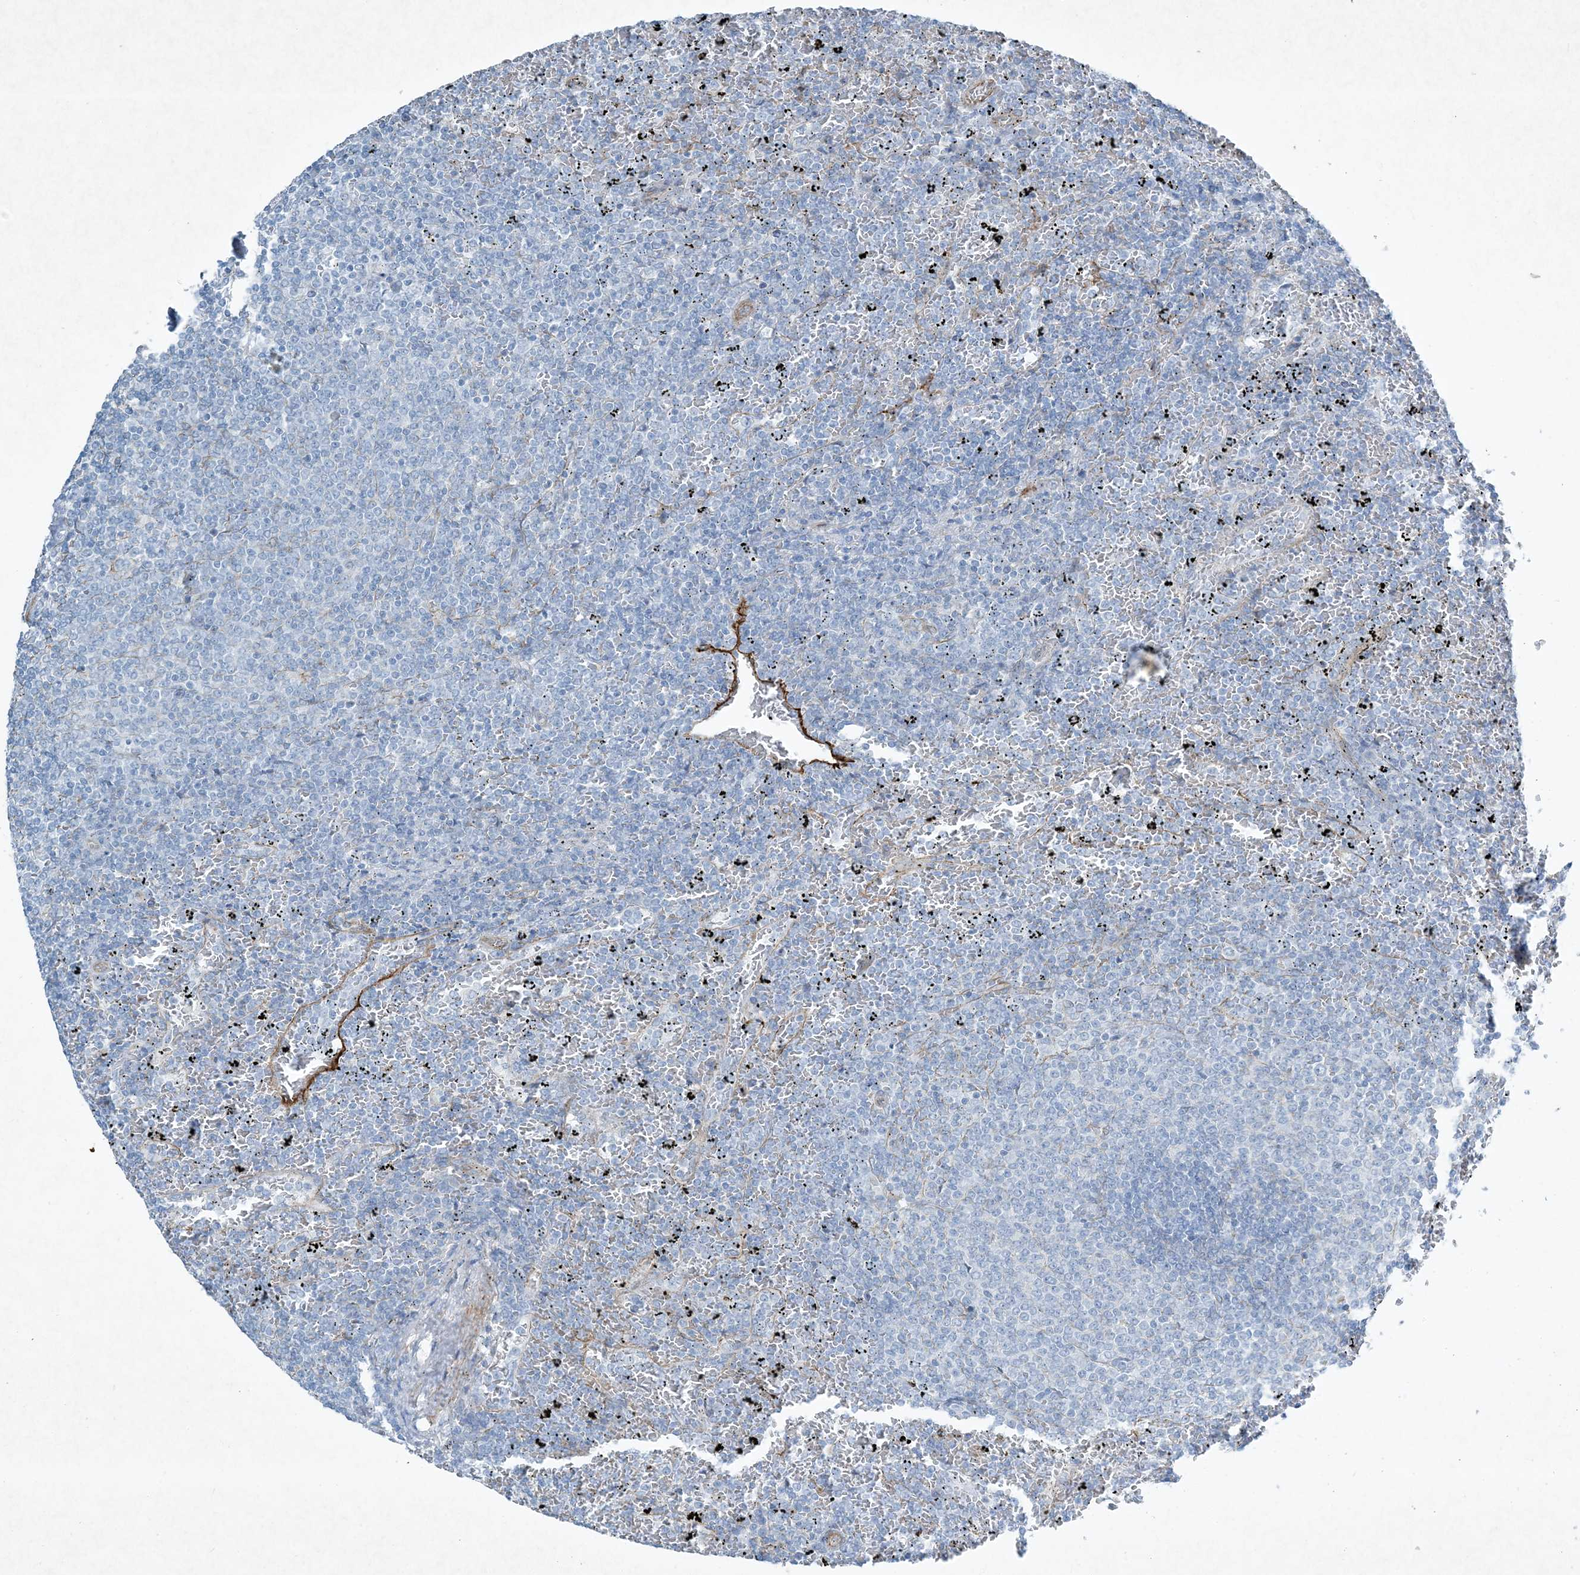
{"staining": {"intensity": "negative", "quantity": "none", "location": "none"}, "tissue": "lymphoma", "cell_type": "Tumor cells", "image_type": "cancer", "snomed": [{"axis": "morphology", "description": "Malignant lymphoma, non-Hodgkin's type, Low grade"}, {"axis": "topography", "description": "Spleen"}], "caption": "High power microscopy micrograph of an immunohistochemistry (IHC) histopathology image of malignant lymphoma, non-Hodgkin's type (low-grade), revealing no significant staining in tumor cells. (DAB (3,3'-diaminobenzidine) IHC with hematoxylin counter stain).", "gene": "PGM5", "patient": {"sex": "female", "age": 77}}